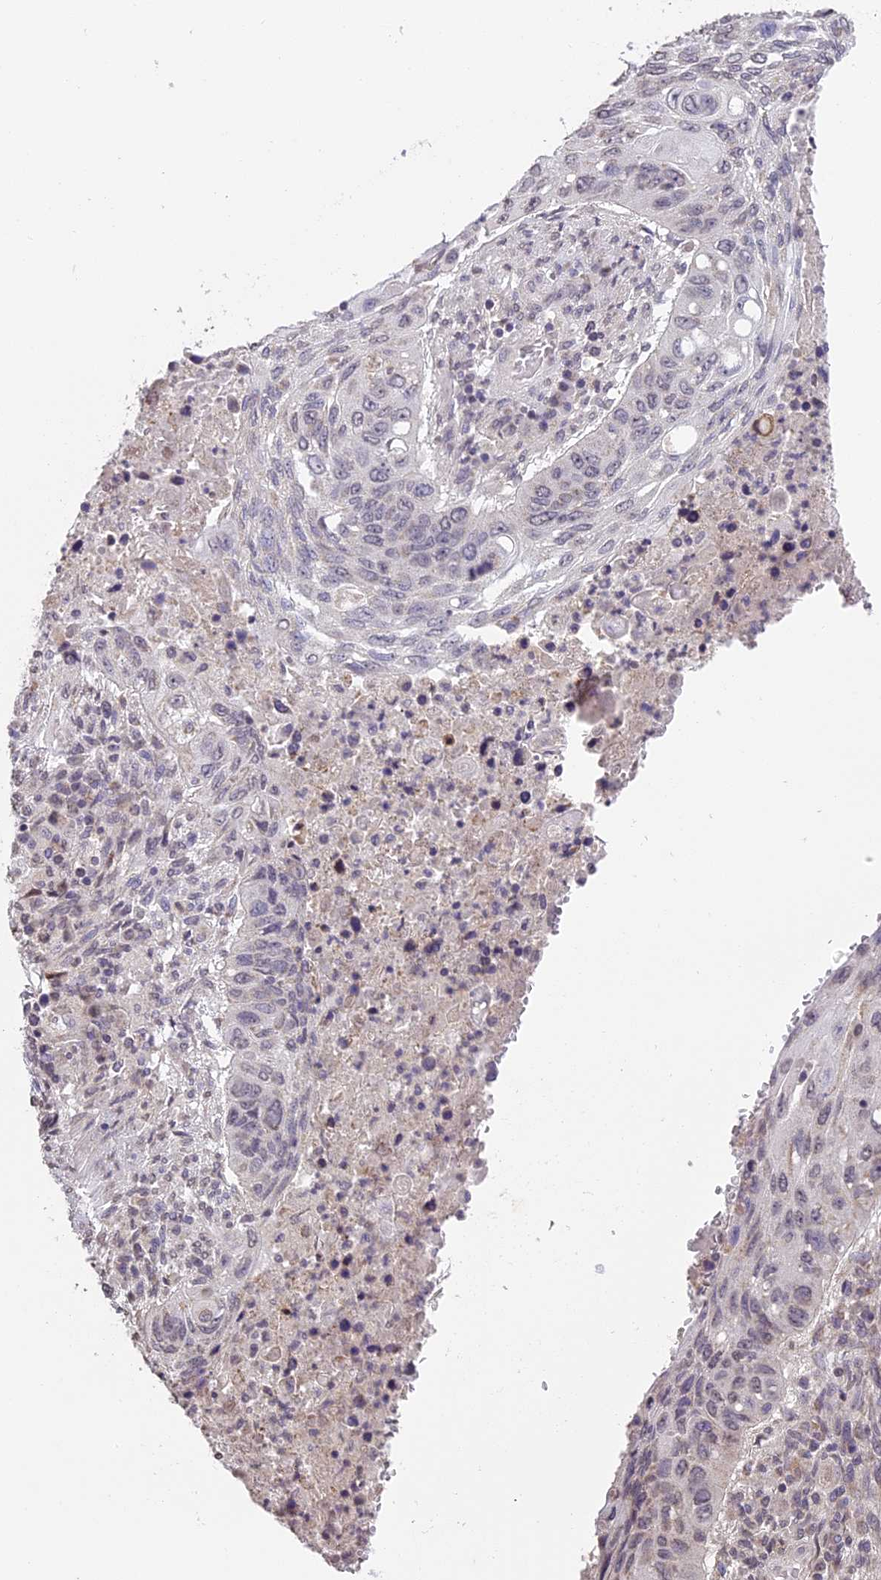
{"staining": {"intensity": "weak", "quantity": "<25%", "location": "nuclear"}, "tissue": "lung cancer", "cell_type": "Tumor cells", "image_type": "cancer", "snomed": [{"axis": "morphology", "description": "Squamous cell carcinoma, NOS"}, {"axis": "topography", "description": "Lung"}], "caption": "This histopathology image is of lung cancer stained with immunohistochemistry (IHC) to label a protein in brown with the nuclei are counter-stained blue. There is no expression in tumor cells.", "gene": "ERG28", "patient": {"sex": "female", "age": 63}}